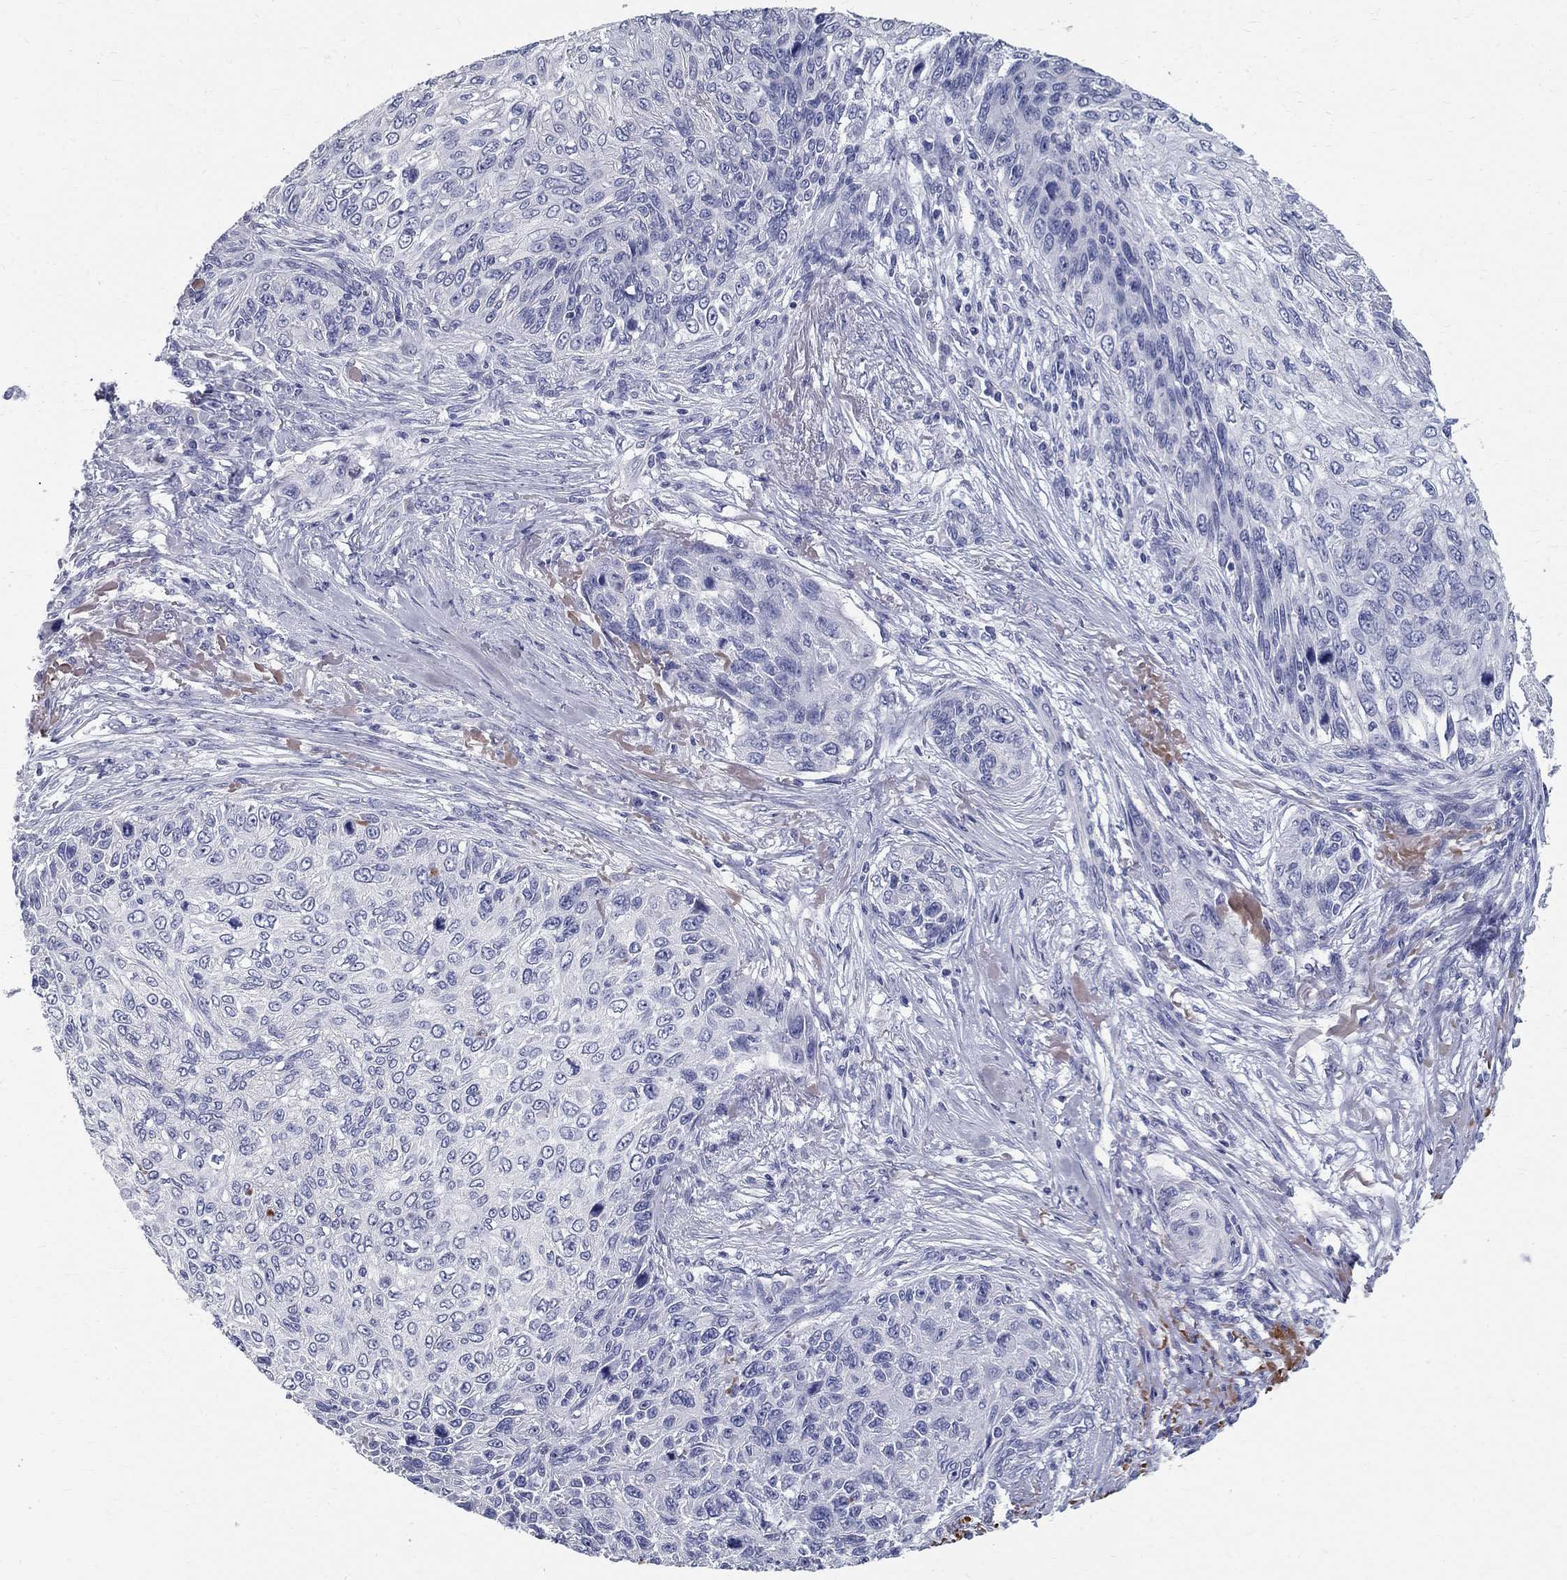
{"staining": {"intensity": "negative", "quantity": "none", "location": "none"}, "tissue": "skin cancer", "cell_type": "Tumor cells", "image_type": "cancer", "snomed": [{"axis": "morphology", "description": "Squamous cell carcinoma, NOS"}, {"axis": "topography", "description": "Skin"}], "caption": "Photomicrograph shows no significant protein staining in tumor cells of skin cancer (squamous cell carcinoma).", "gene": "TGM4", "patient": {"sex": "male", "age": 92}}